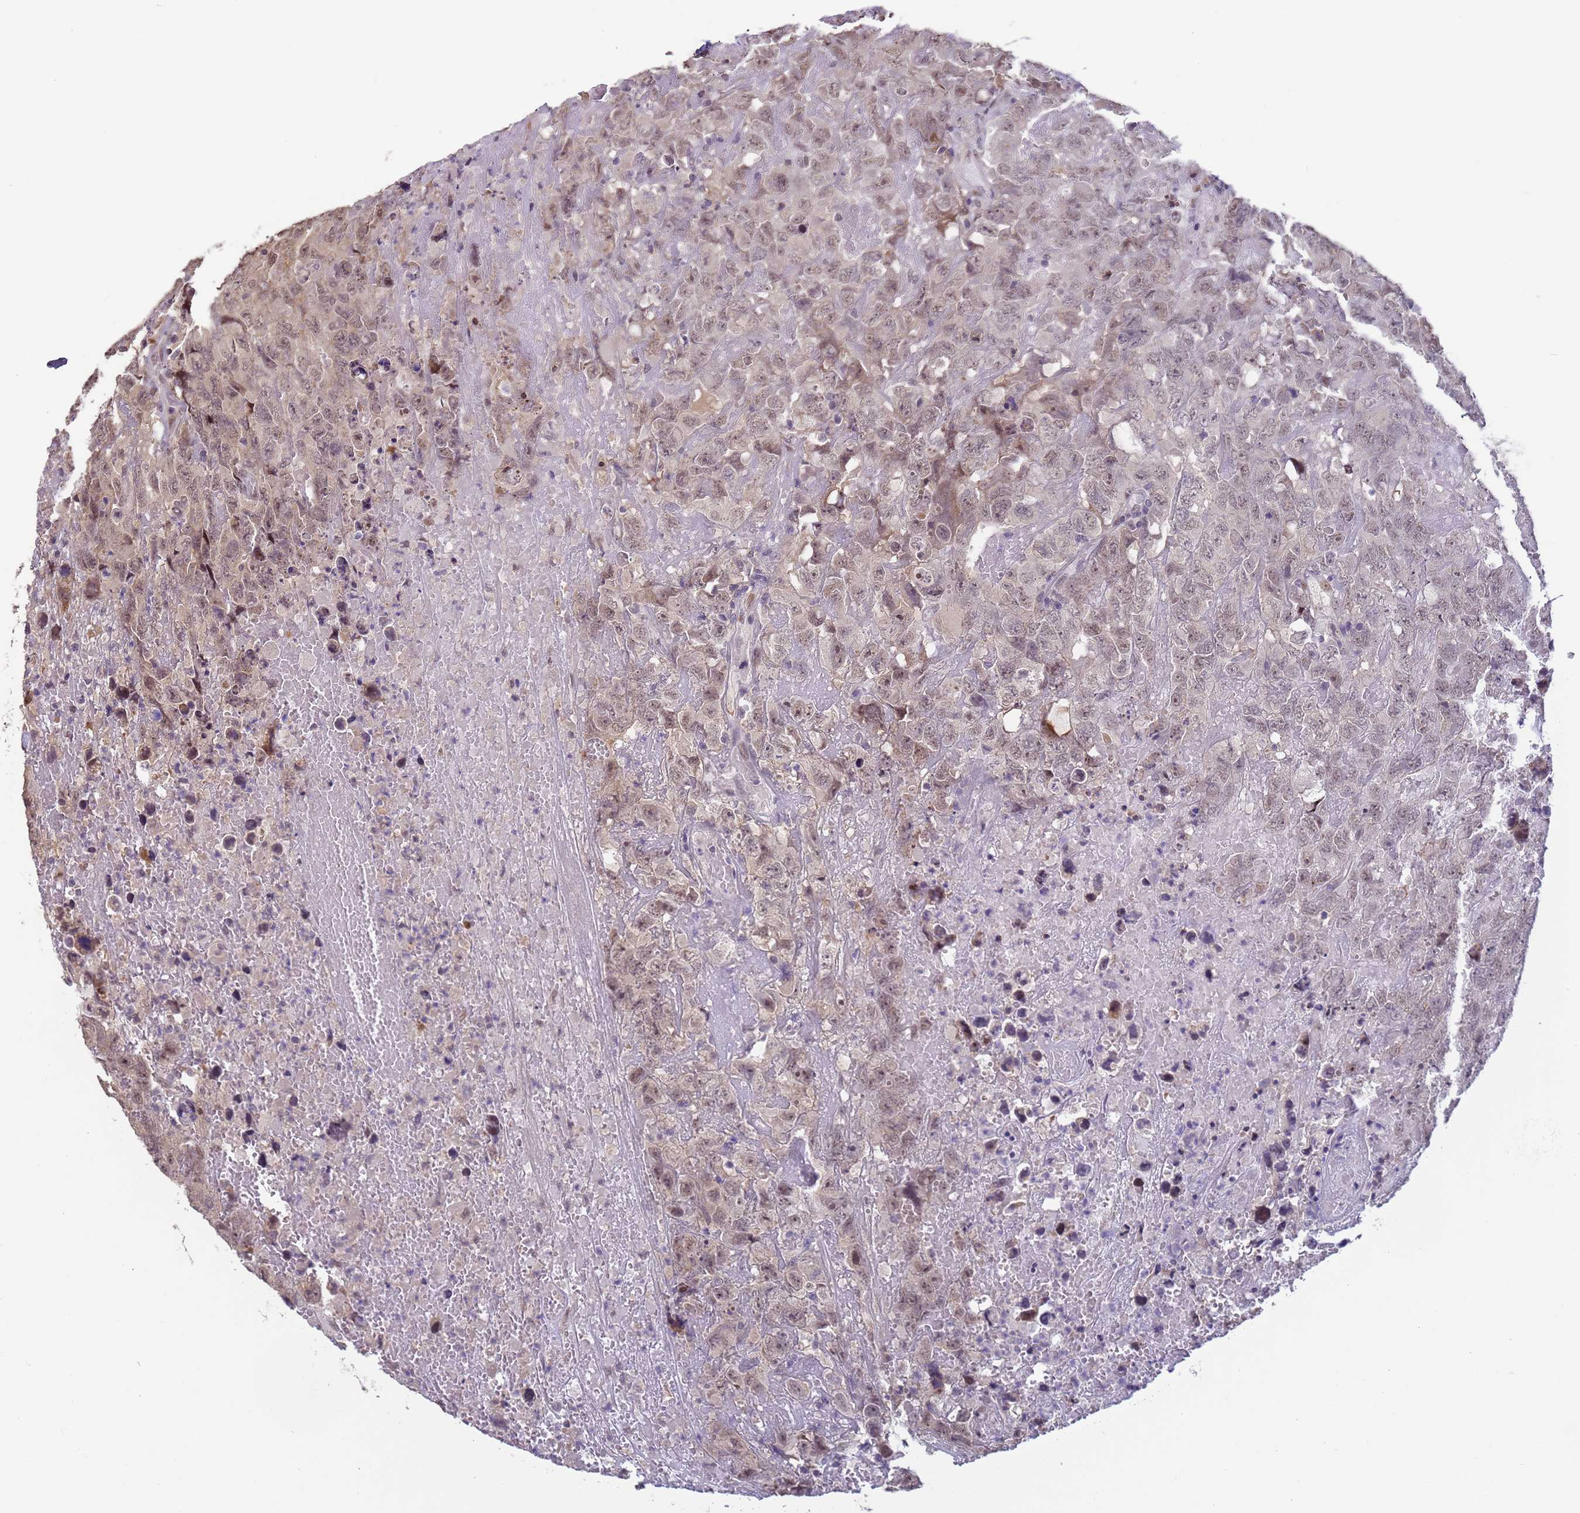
{"staining": {"intensity": "weak", "quantity": ">75%", "location": "nuclear"}, "tissue": "testis cancer", "cell_type": "Tumor cells", "image_type": "cancer", "snomed": [{"axis": "morphology", "description": "Carcinoma, Embryonal, NOS"}, {"axis": "topography", "description": "Testis"}], "caption": "Tumor cells exhibit low levels of weak nuclear expression in approximately >75% of cells in testis embryonal carcinoma. The staining was performed using DAB (3,3'-diaminobenzidine), with brown indicating positive protein expression. Nuclei are stained blue with hematoxylin.", "gene": "VWA3A", "patient": {"sex": "male", "age": 45}}